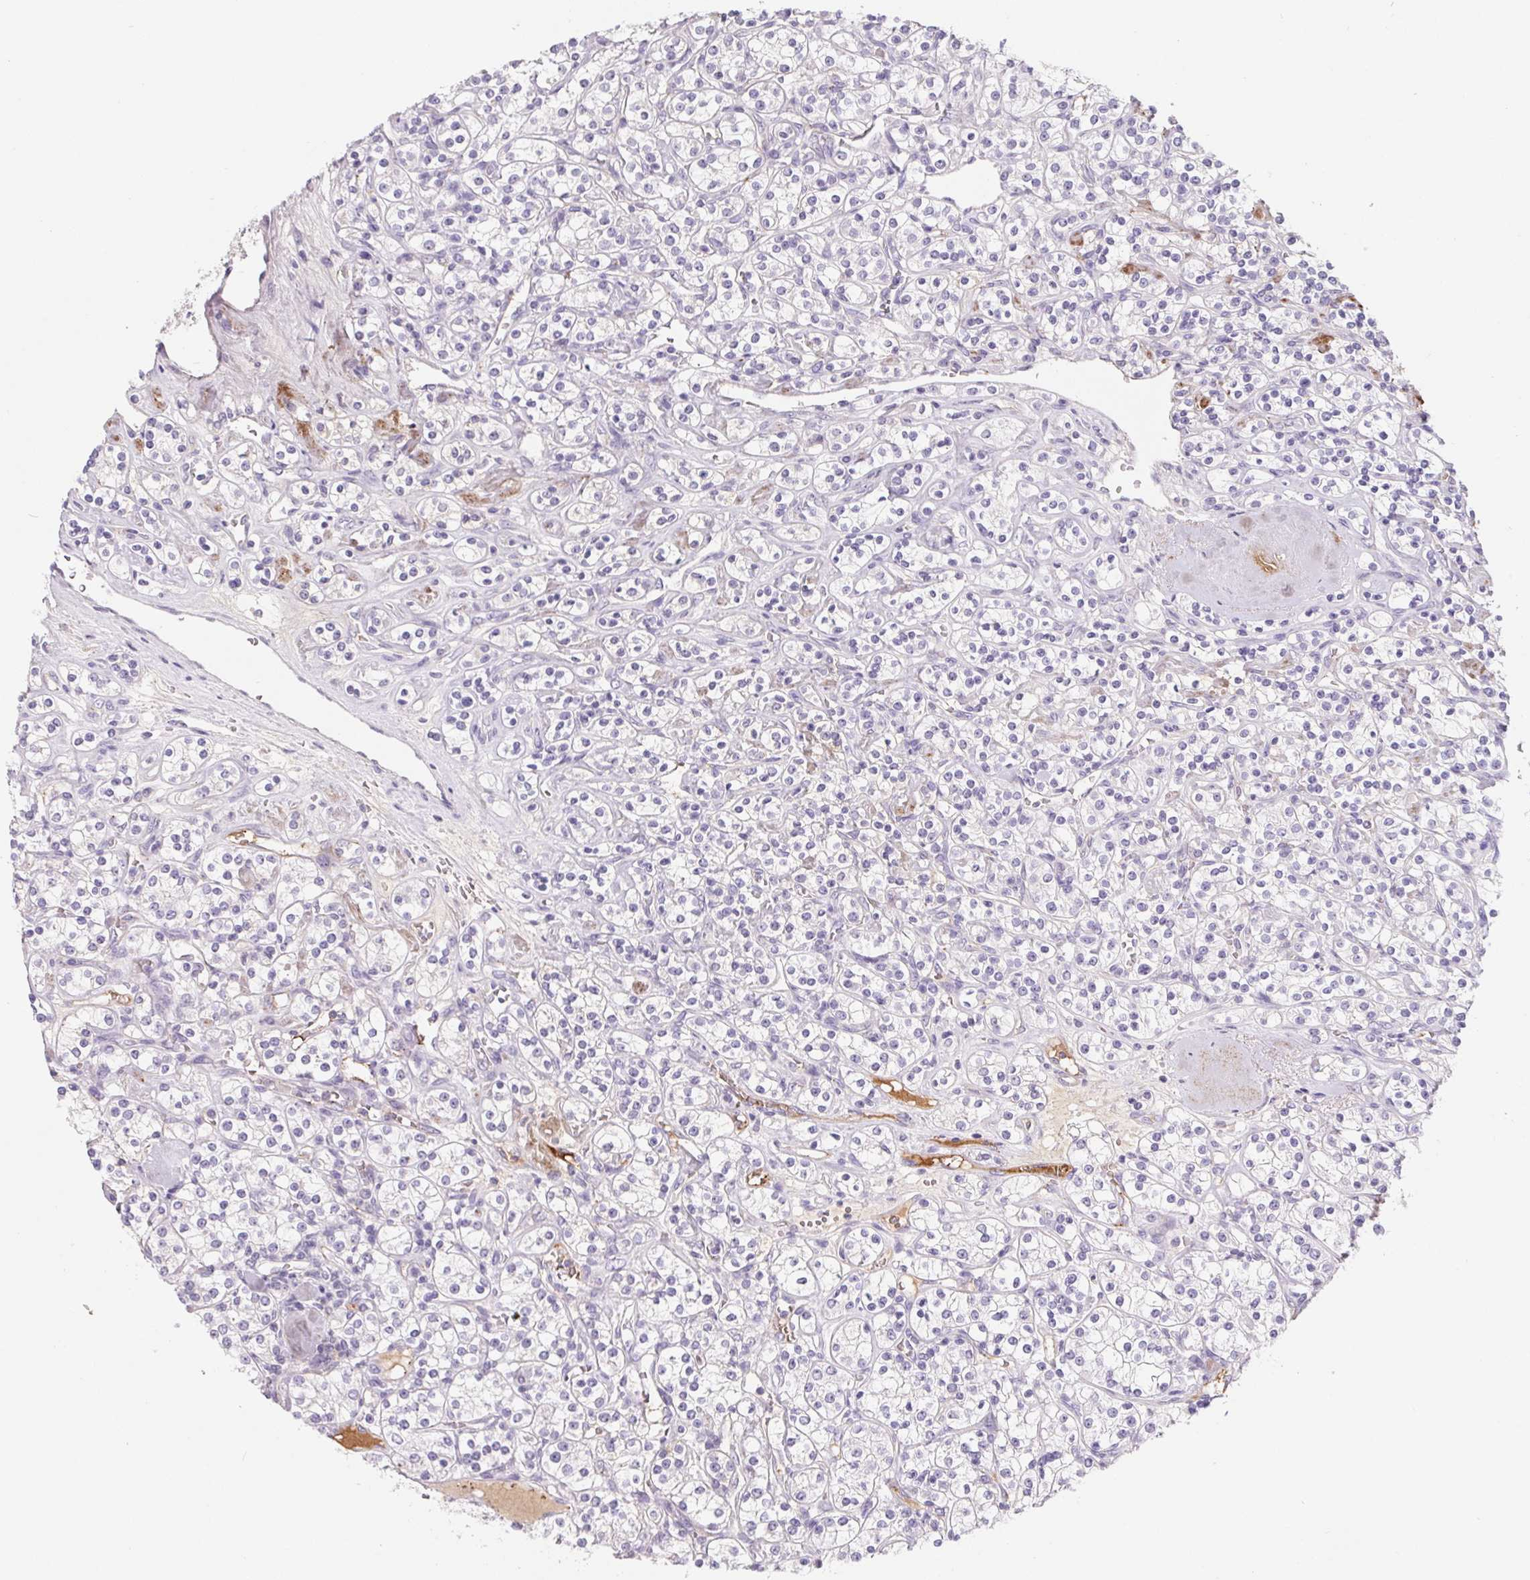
{"staining": {"intensity": "negative", "quantity": "none", "location": "none"}, "tissue": "renal cancer", "cell_type": "Tumor cells", "image_type": "cancer", "snomed": [{"axis": "morphology", "description": "Adenocarcinoma, NOS"}, {"axis": "topography", "description": "Kidney"}], "caption": "A photomicrograph of human renal cancer (adenocarcinoma) is negative for staining in tumor cells.", "gene": "LPA", "patient": {"sex": "male", "age": 77}}